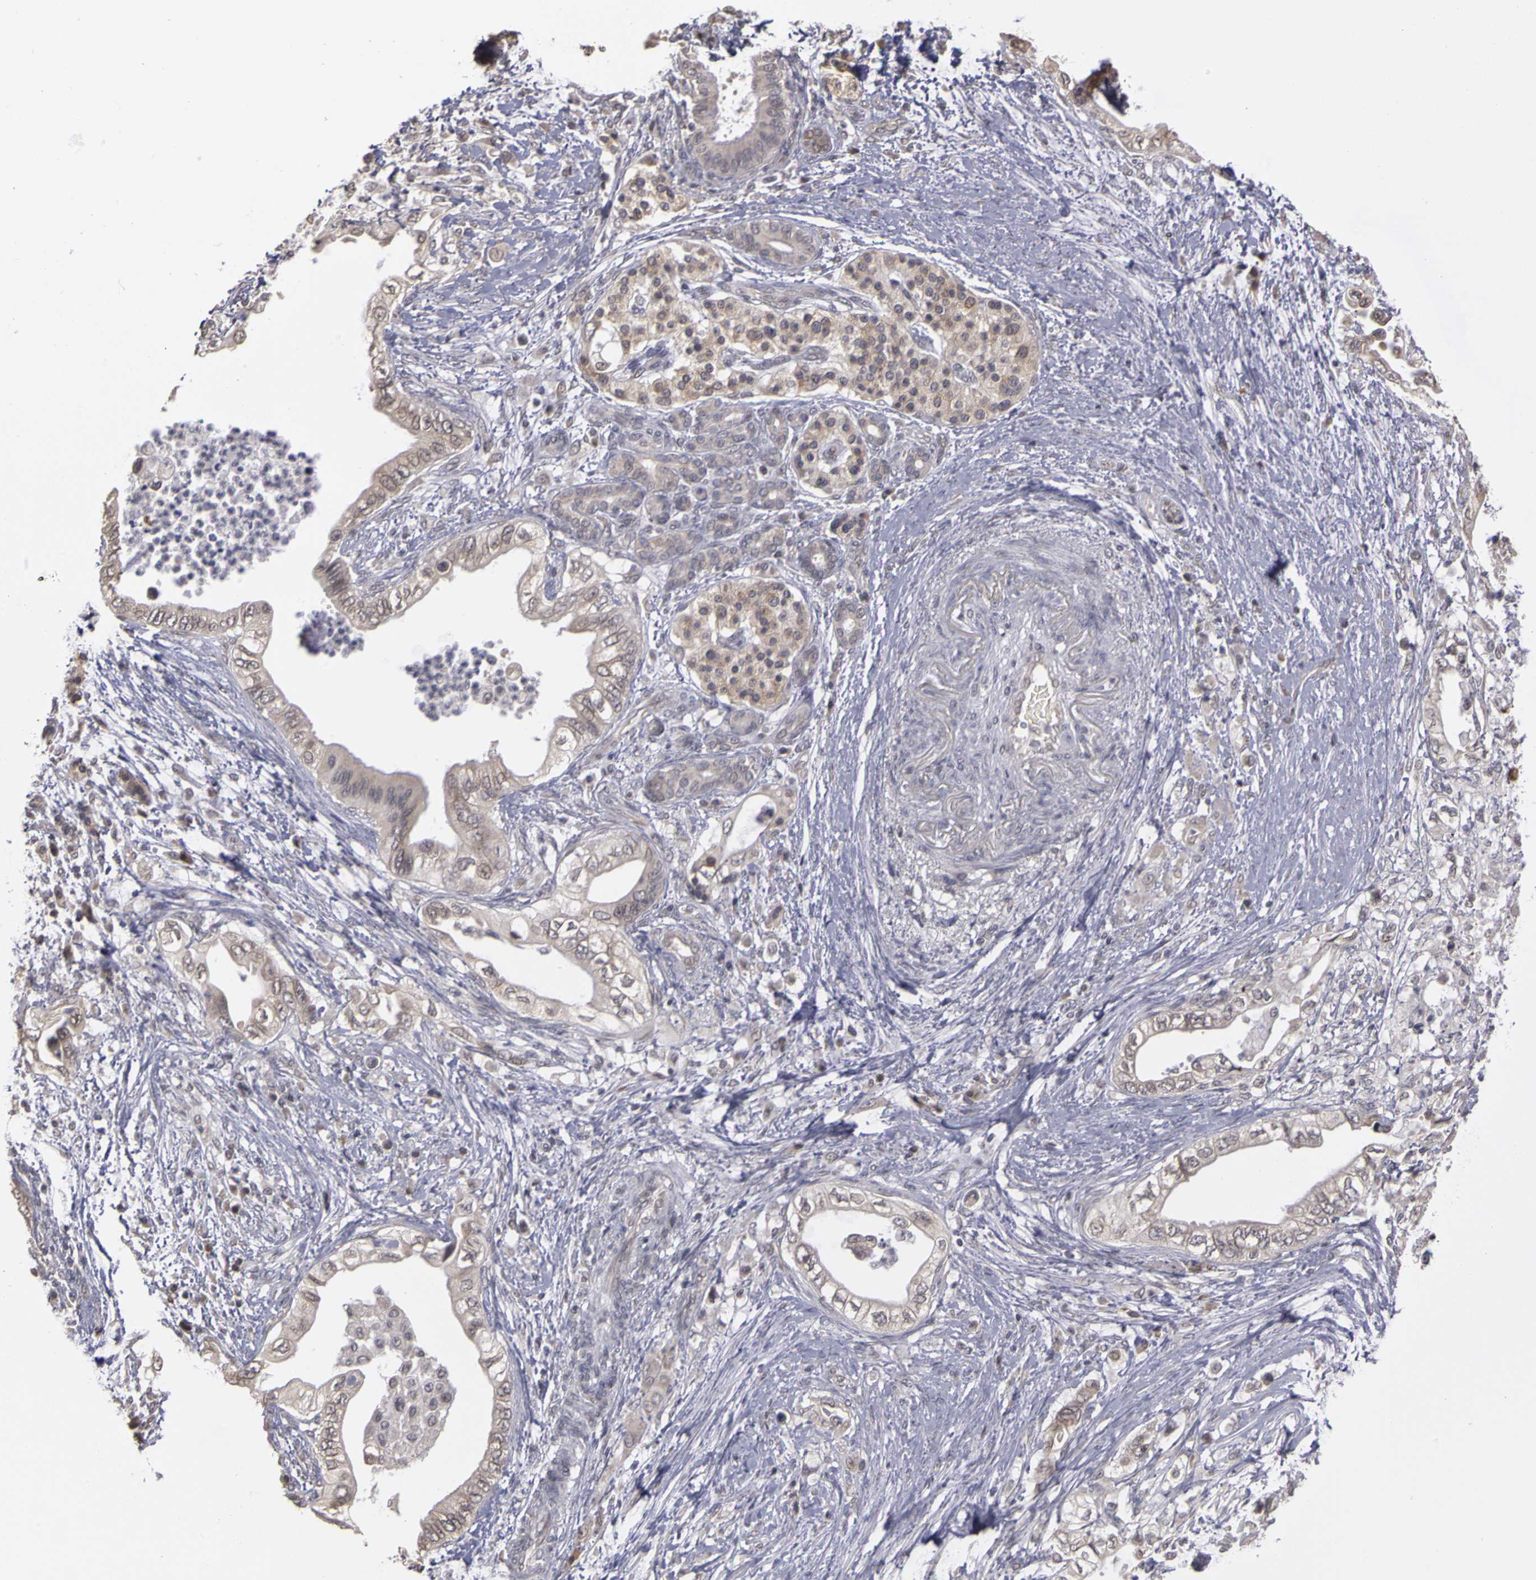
{"staining": {"intensity": "weak", "quantity": "25%-75%", "location": "cytoplasmic/membranous"}, "tissue": "pancreatic cancer", "cell_type": "Tumor cells", "image_type": "cancer", "snomed": [{"axis": "morphology", "description": "Adenocarcinoma, NOS"}, {"axis": "topography", "description": "Pancreas"}], "caption": "Pancreatic cancer (adenocarcinoma) stained with a protein marker reveals weak staining in tumor cells.", "gene": "FRMD7", "patient": {"sex": "female", "age": 66}}